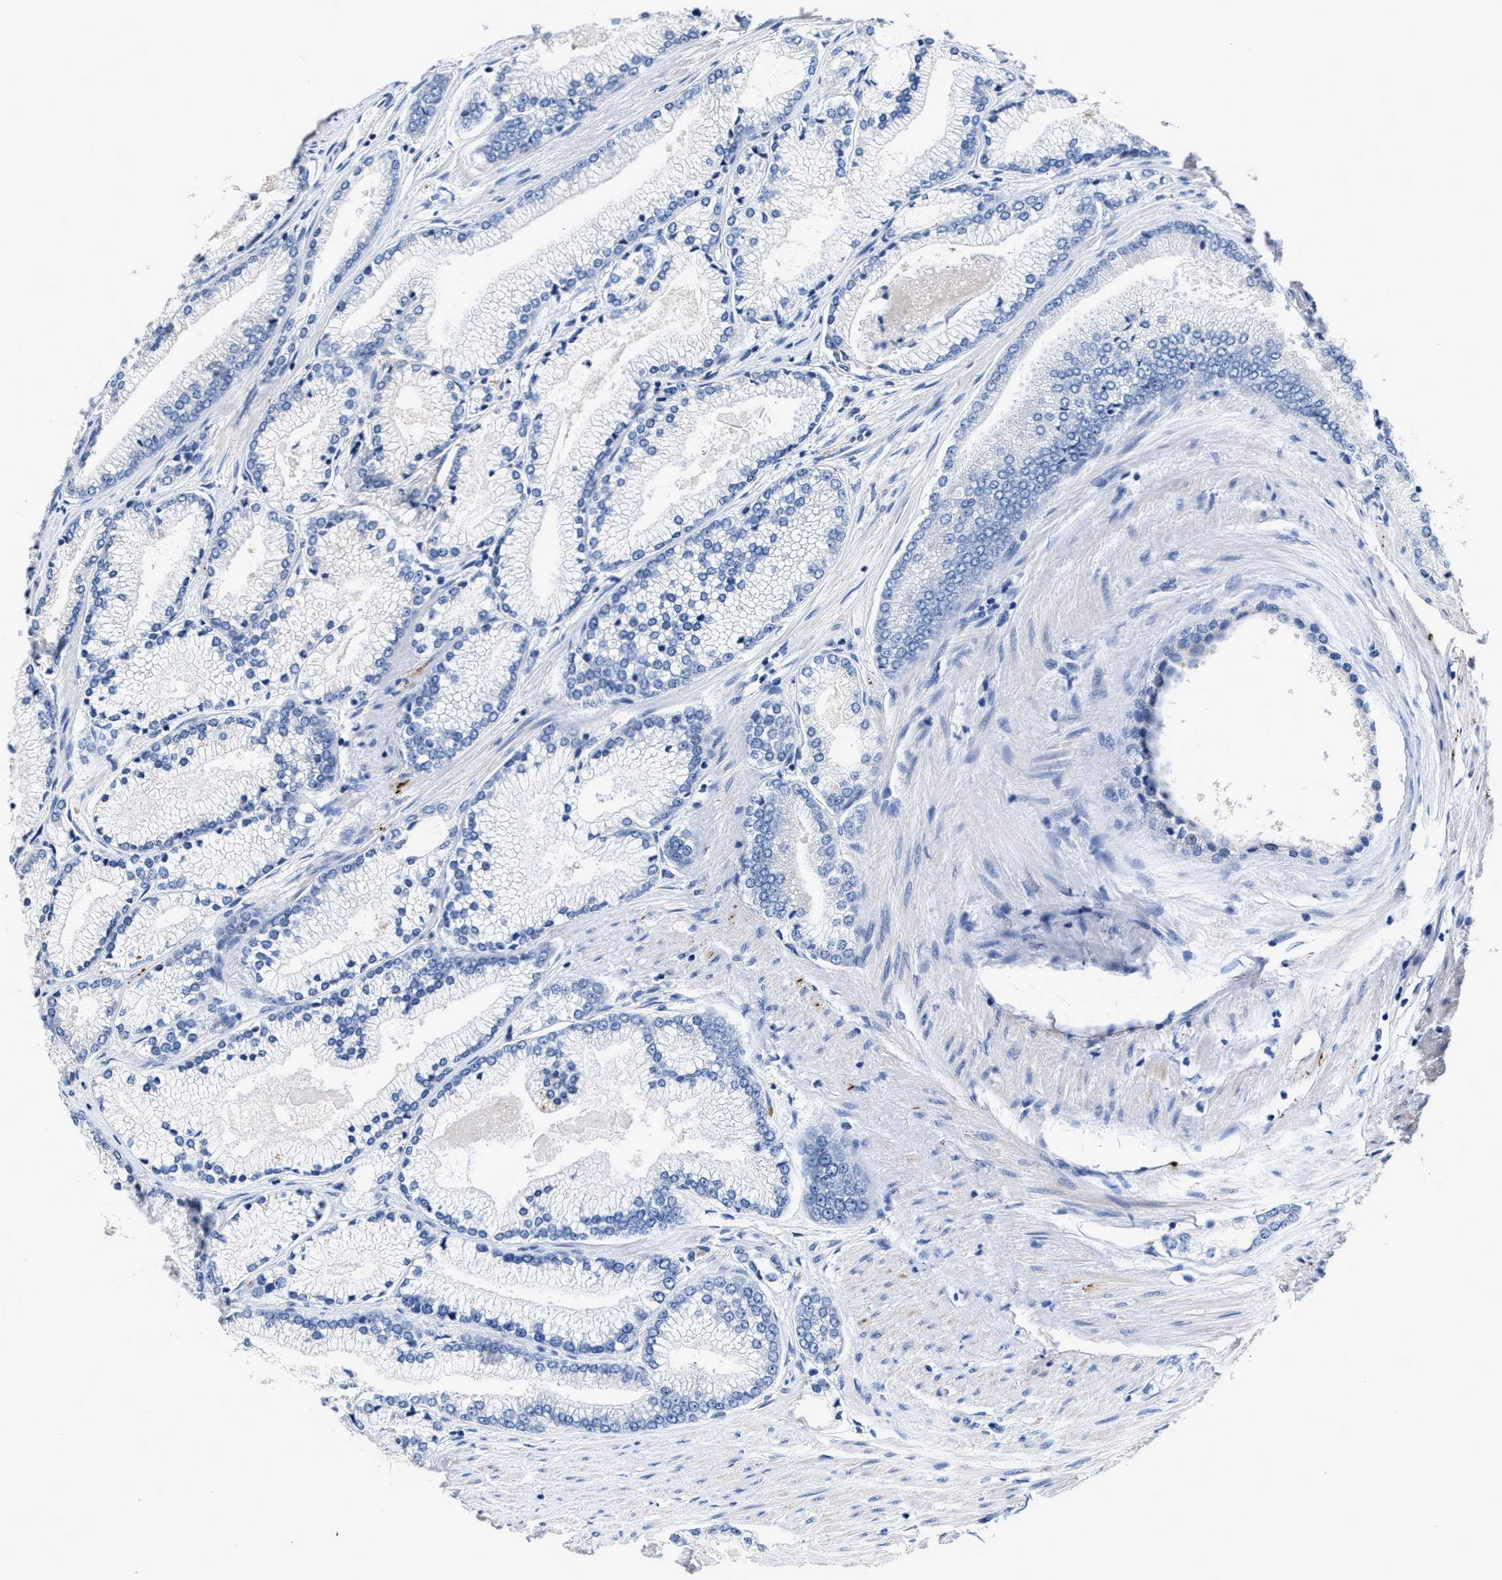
{"staining": {"intensity": "negative", "quantity": "none", "location": "none"}, "tissue": "prostate cancer", "cell_type": "Tumor cells", "image_type": "cancer", "snomed": [{"axis": "morphology", "description": "Adenocarcinoma, High grade"}, {"axis": "topography", "description": "Prostate"}], "caption": "This is an immunohistochemistry (IHC) histopathology image of human prostate cancer. There is no staining in tumor cells.", "gene": "VIP", "patient": {"sex": "male", "age": 61}}